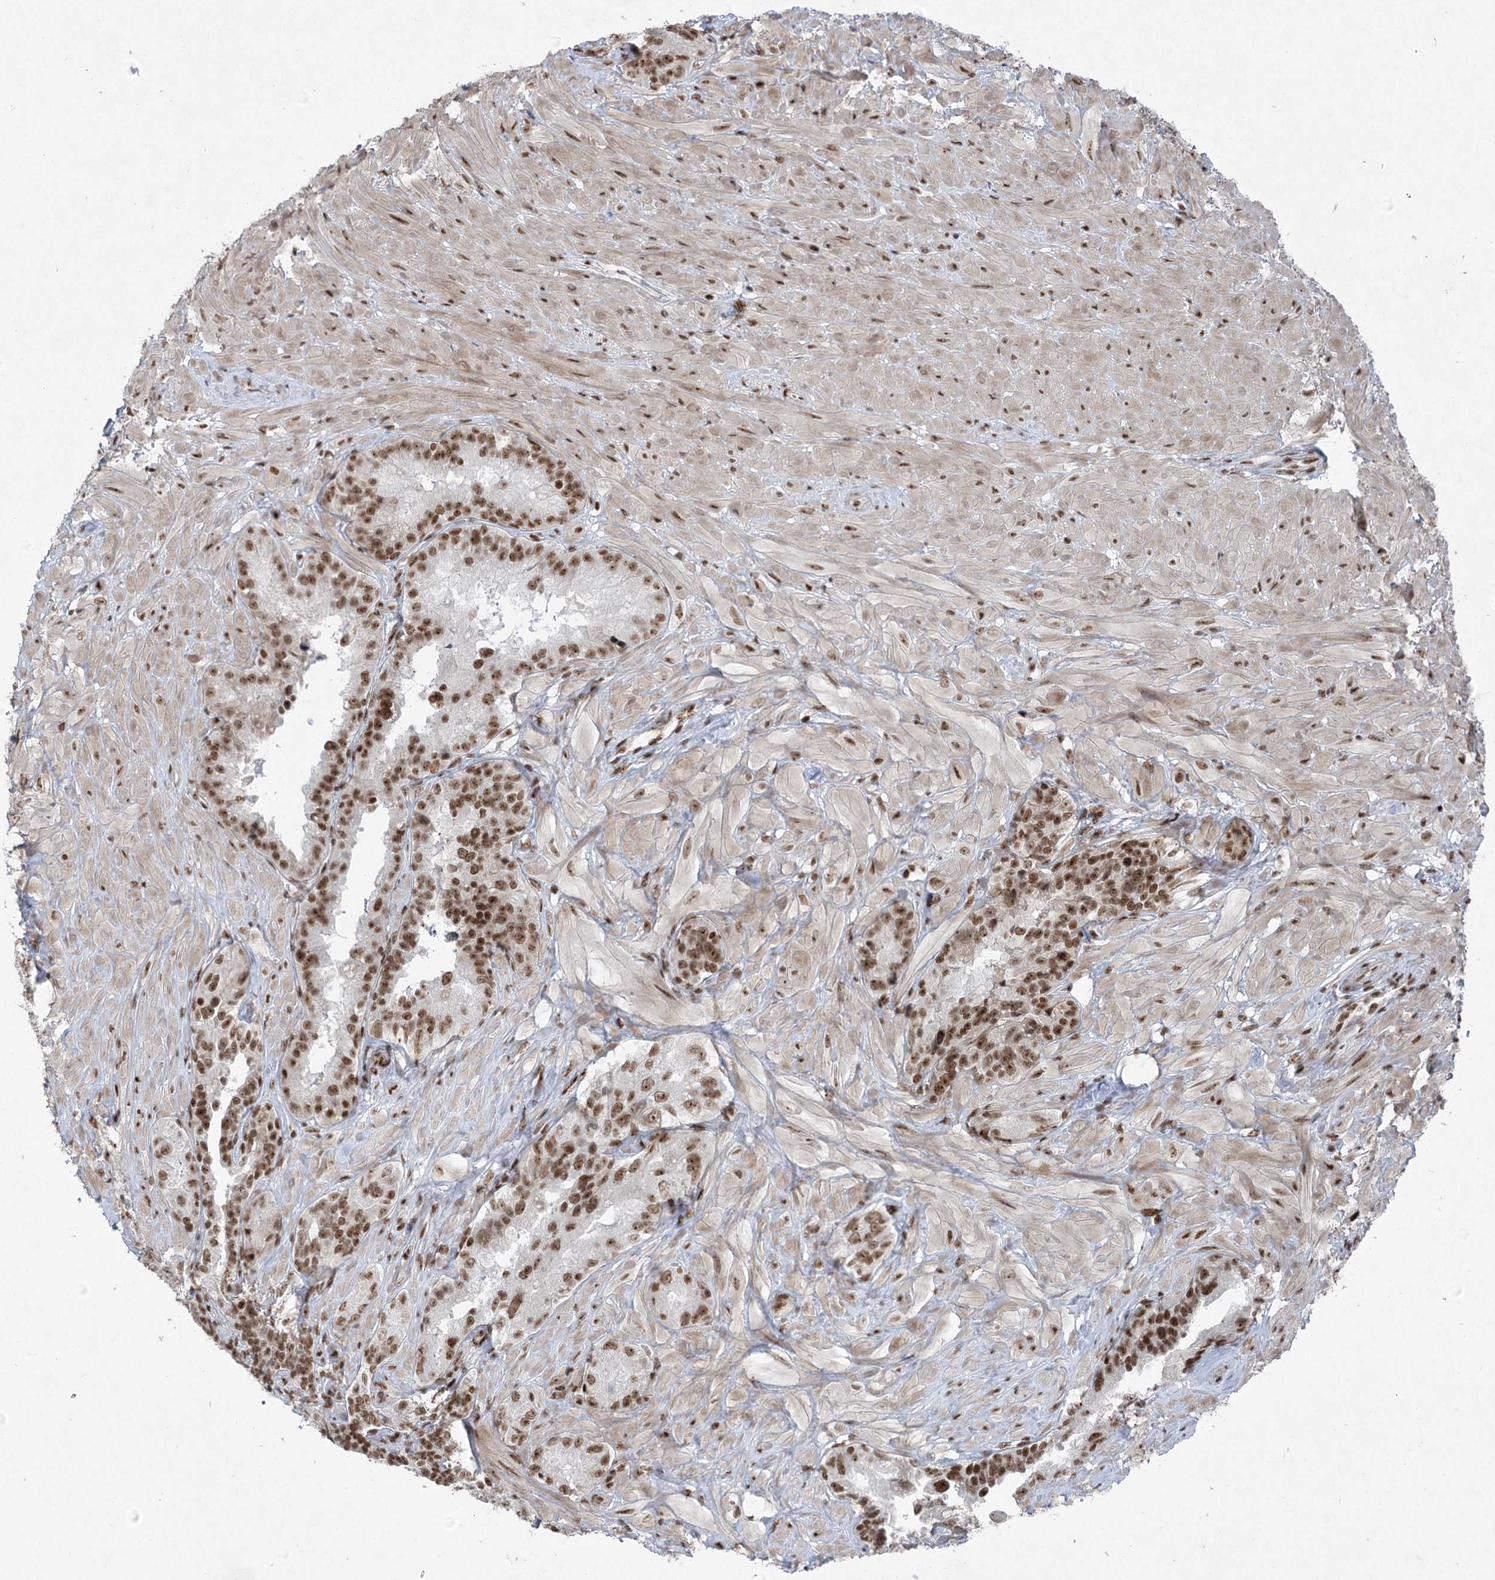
{"staining": {"intensity": "strong", "quantity": ">75%", "location": "nuclear"}, "tissue": "seminal vesicle", "cell_type": "Glandular cells", "image_type": "normal", "snomed": [{"axis": "morphology", "description": "Normal tissue, NOS"}, {"axis": "topography", "description": "Seminal veicle"}, {"axis": "topography", "description": "Peripheral nerve tissue"}], "caption": "An IHC image of benign tissue is shown. Protein staining in brown labels strong nuclear positivity in seminal vesicle within glandular cells. (brown staining indicates protein expression, while blue staining denotes nuclei).", "gene": "CGGBP1", "patient": {"sex": "male", "age": 67}}